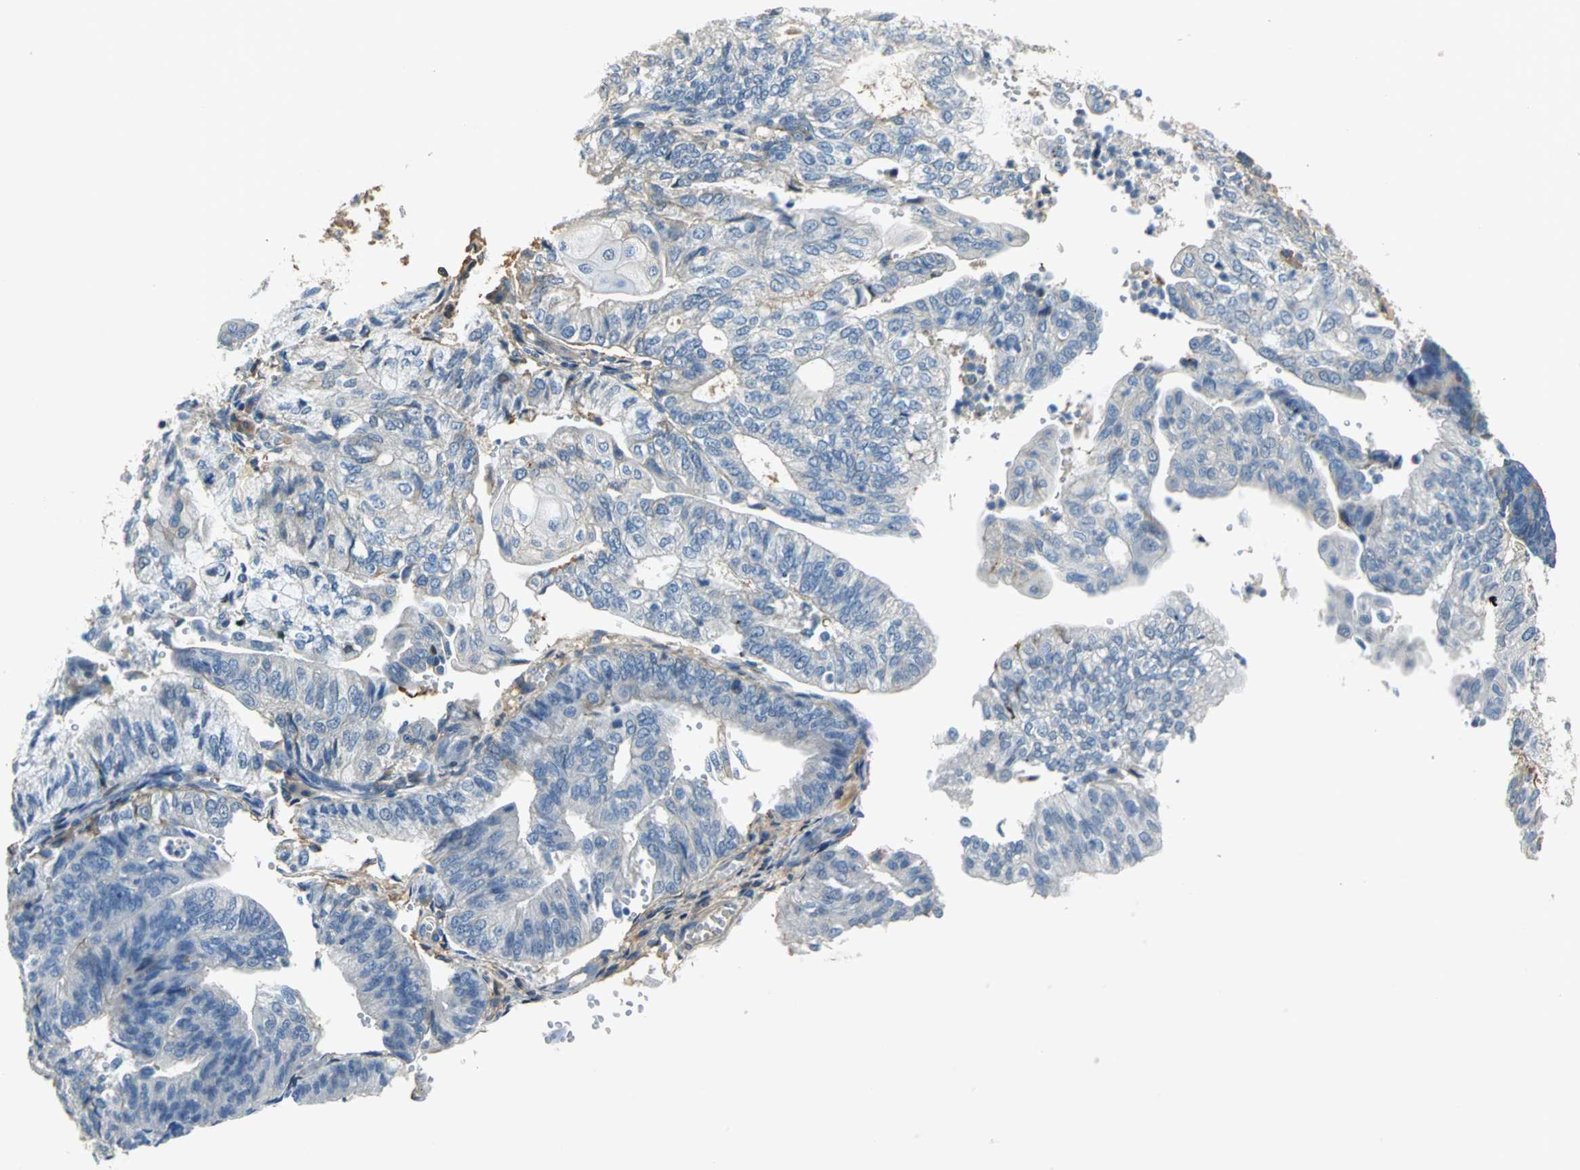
{"staining": {"intensity": "moderate", "quantity": "<25%", "location": "cytoplasmic/membranous"}, "tissue": "endometrial cancer", "cell_type": "Tumor cells", "image_type": "cancer", "snomed": [{"axis": "morphology", "description": "Adenocarcinoma, NOS"}, {"axis": "topography", "description": "Endometrium"}], "caption": "IHC image of neoplastic tissue: human adenocarcinoma (endometrial) stained using IHC exhibits low levels of moderate protein expression localized specifically in the cytoplasmic/membranous of tumor cells, appearing as a cytoplasmic/membranous brown color.", "gene": "GYG2", "patient": {"sex": "female", "age": 59}}